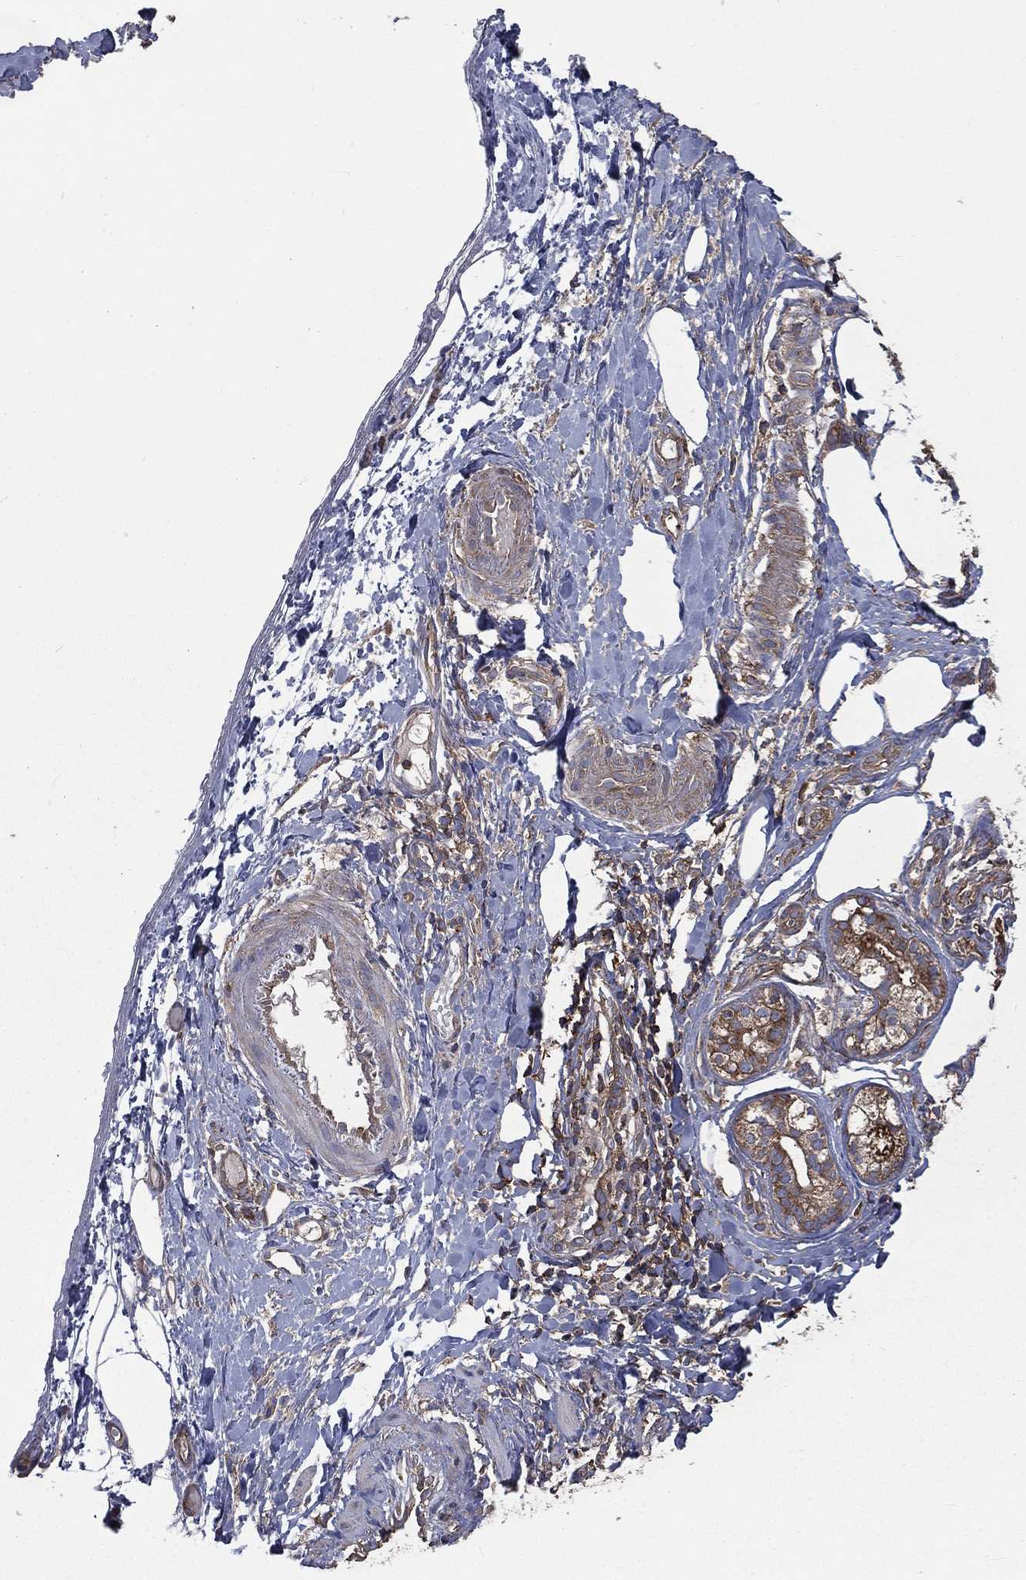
{"staining": {"intensity": "moderate", "quantity": ">75%", "location": "cytoplasmic/membranous"}, "tissue": "skin cancer", "cell_type": "Tumor cells", "image_type": "cancer", "snomed": [{"axis": "morphology", "description": "Squamous cell carcinoma, NOS"}, {"axis": "topography", "description": "Skin"}, {"axis": "topography", "description": "Subcutis"}], "caption": "This image shows IHC staining of human skin cancer, with medium moderate cytoplasmic/membranous positivity in about >75% of tumor cells.", "gene": "SARS1", "patient": {"sex": "male", "age": 73}}